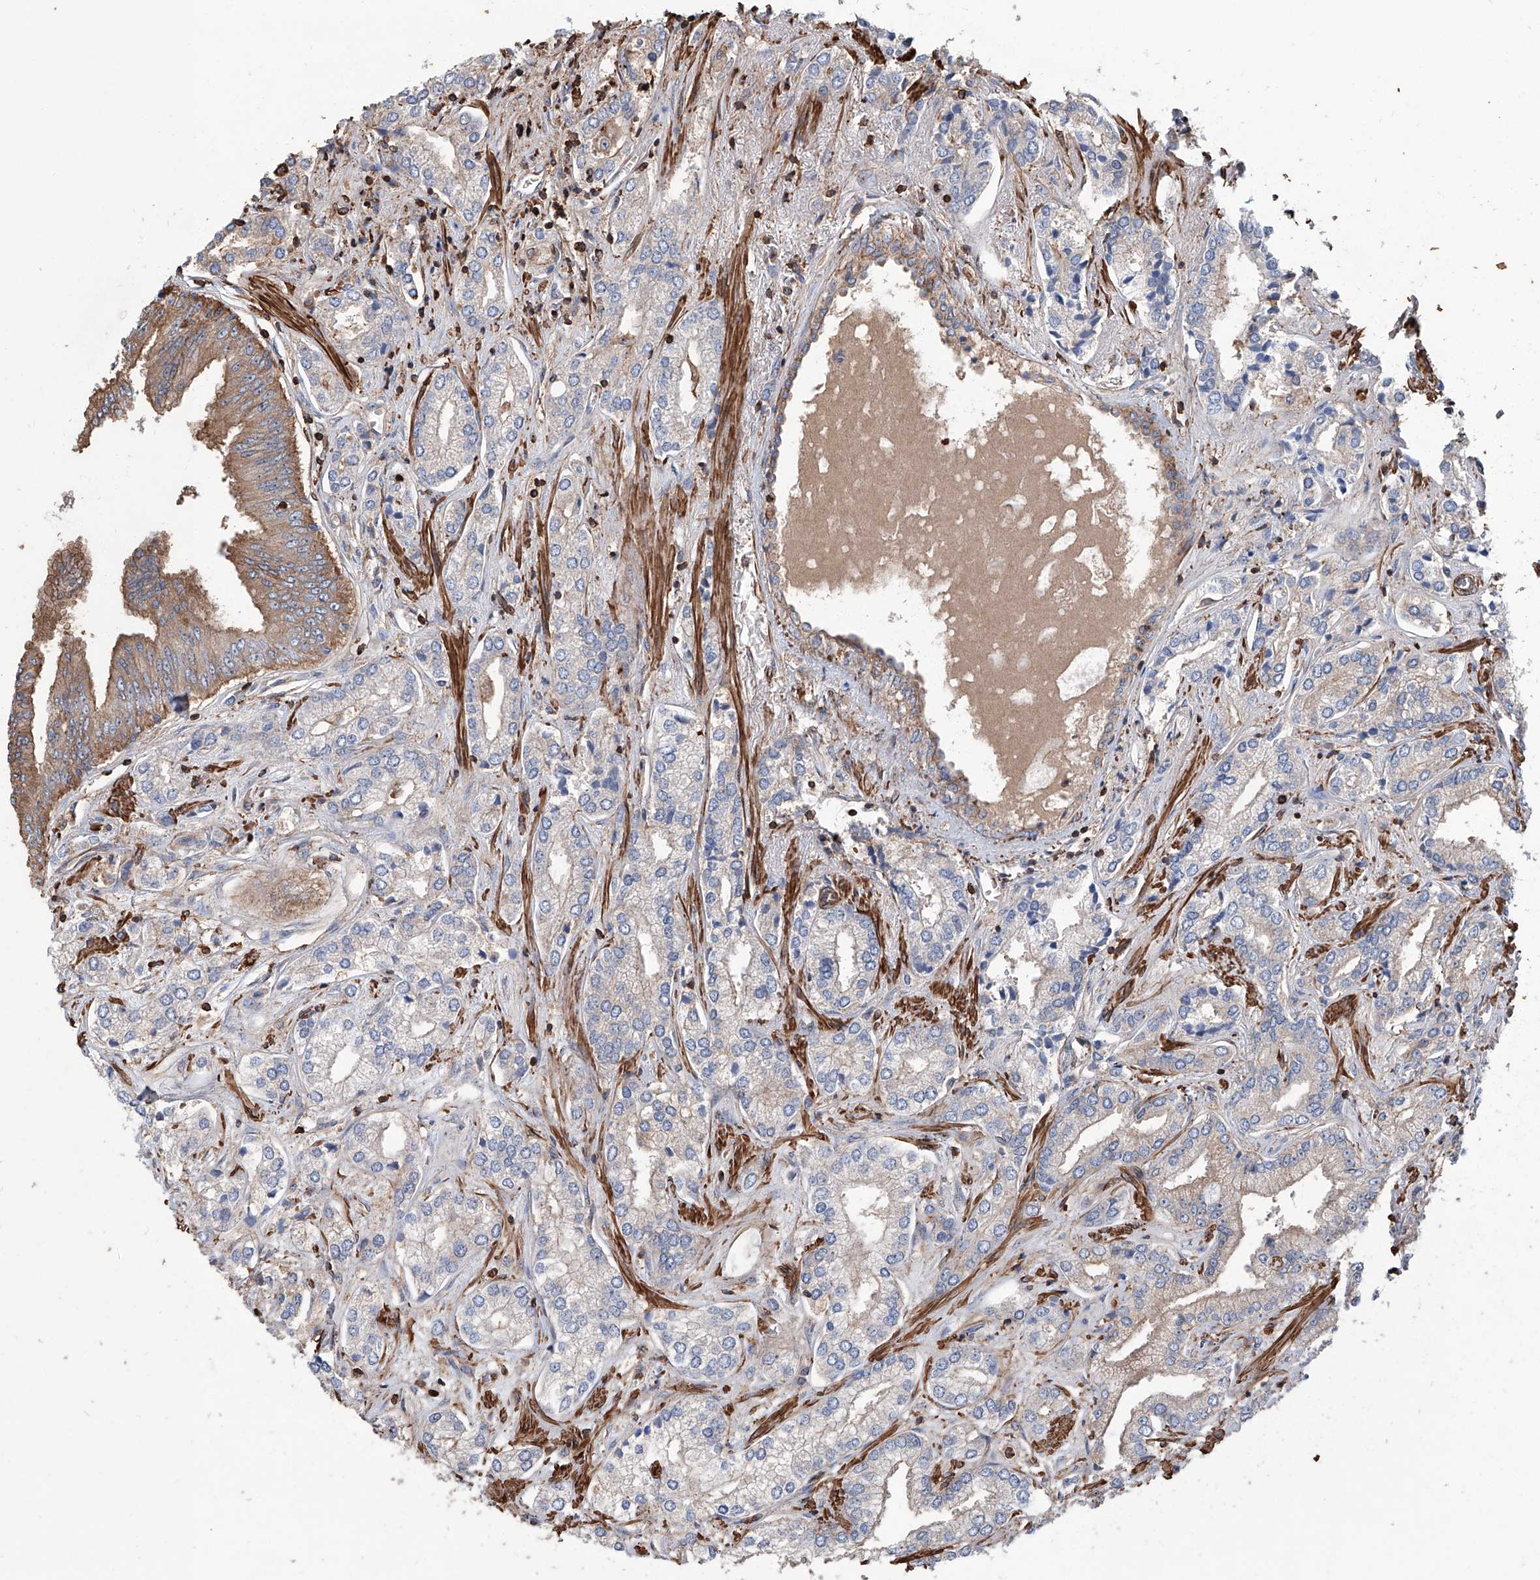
{"staining": {"intensity": "weak", "quantity": "<25%", "location": "cytoplasmic/membranous"}, "tissue": "prostate cancer", "cell_type": "Tumor cells", "image_type": "cancer", "snomed": [{"axis": "morphology", "description": "Adenocarcinoma, High grade"}, {"axis": "topography", "description": "Prostate"}], "caption": "Micrograph shows no protein positivity in tumor cells of prostate cancer (adenocarcinoma (high-grade)) tissue.", "gene": "PIEZO2", "patient": {"sex": "male", "age": 66}}